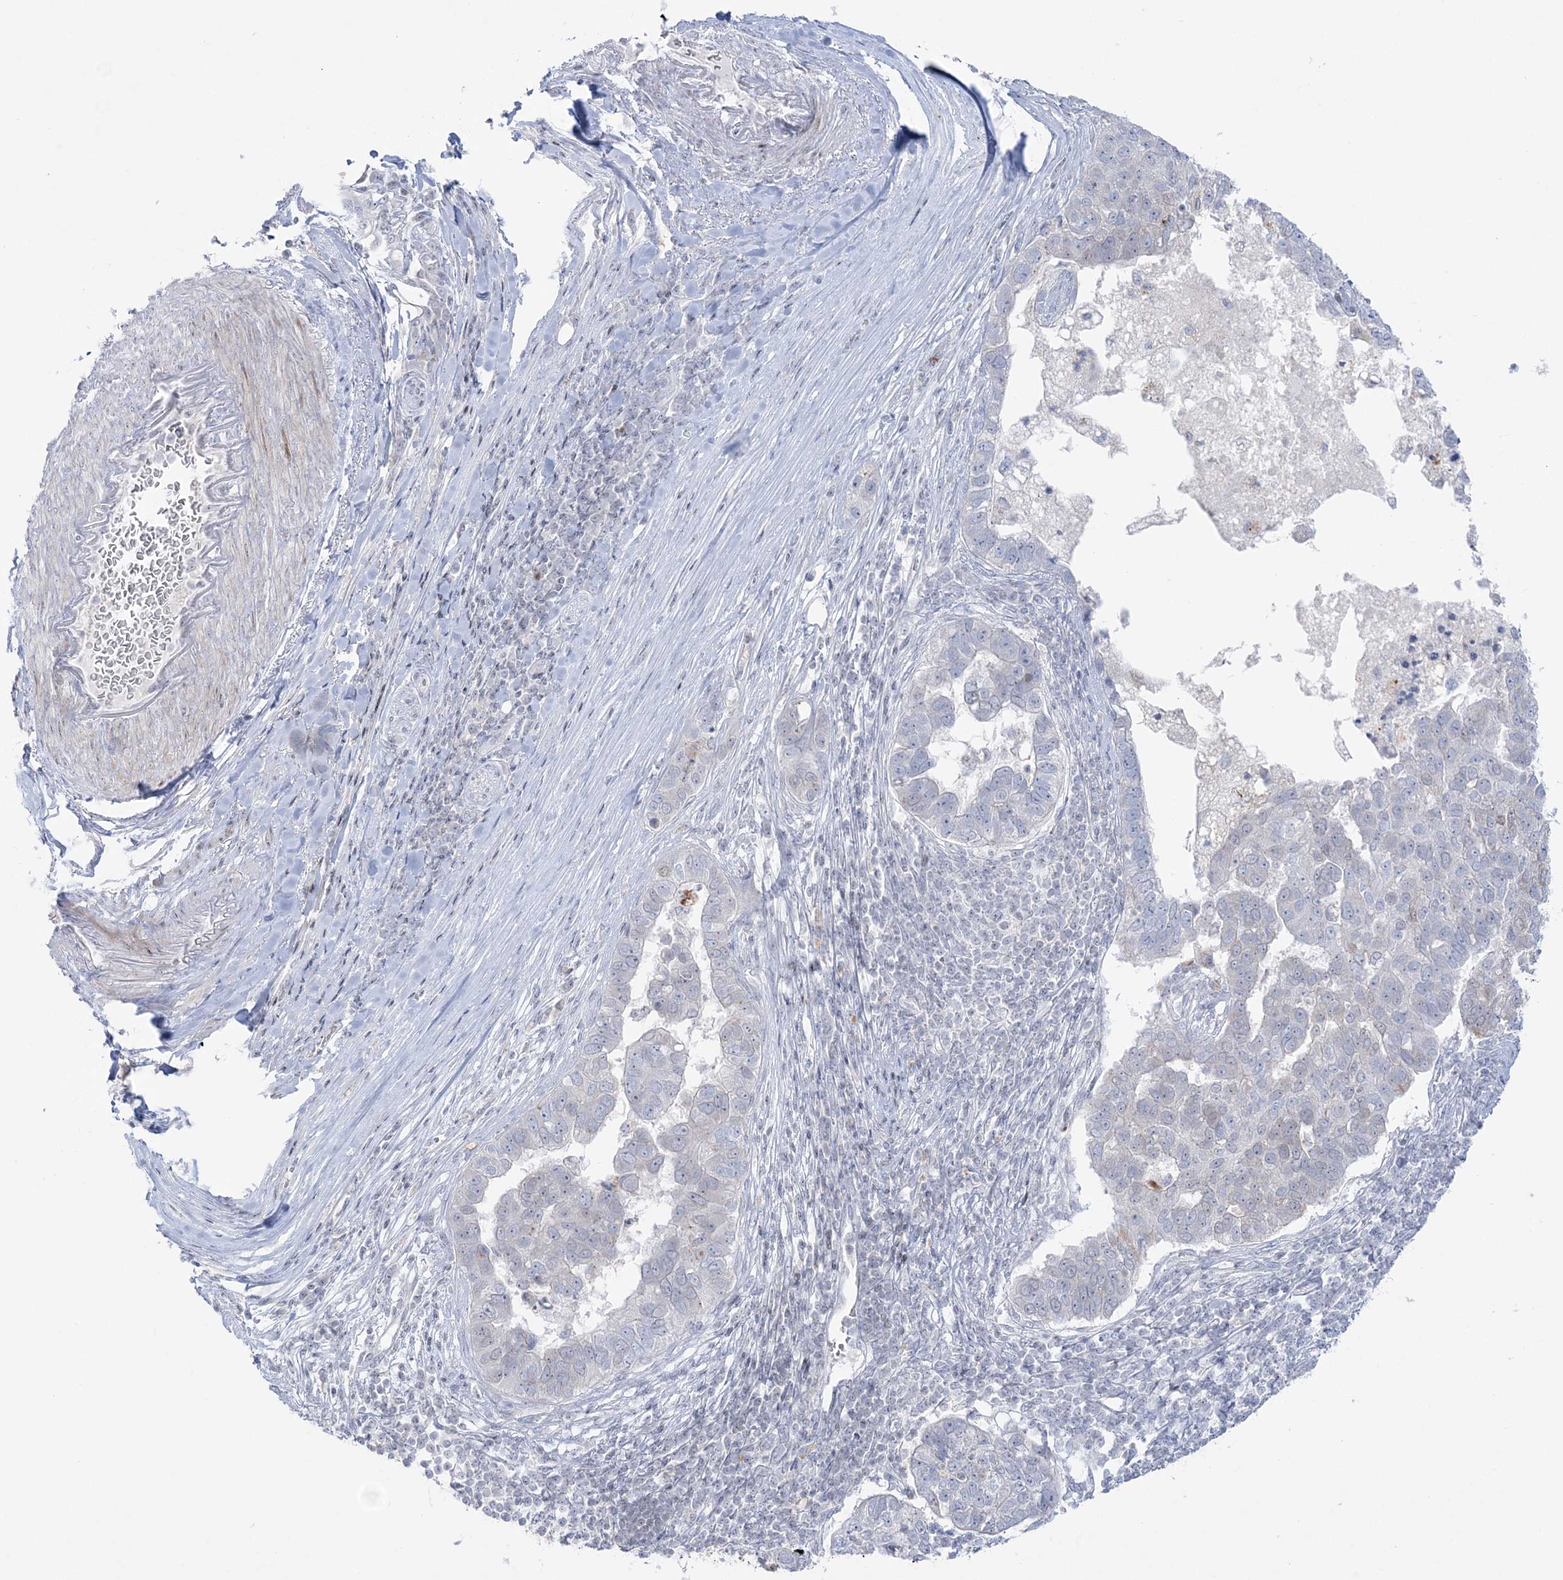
{"staining": {"intensity": "negative", "quantity": "none", "location": "none"}, "tissue": "pancreatic cancer", "cell_type": "Tumor cells", "image_type": "cancer", "snomed": [{"axis": "morphology", "description": "Adenocarcinoma, NOS"}, {"axis": "topography", "description": "Pancreas"}], "caption": "This image is of pancreatic cancer (adenocarcinoma) stained with IHC to label a protein in brown with the nuclei are counter-stained blue. There is no staining in tumor cells.", "gene": "SH3BP4", "patient": {"sex": "female", "age": 61}}